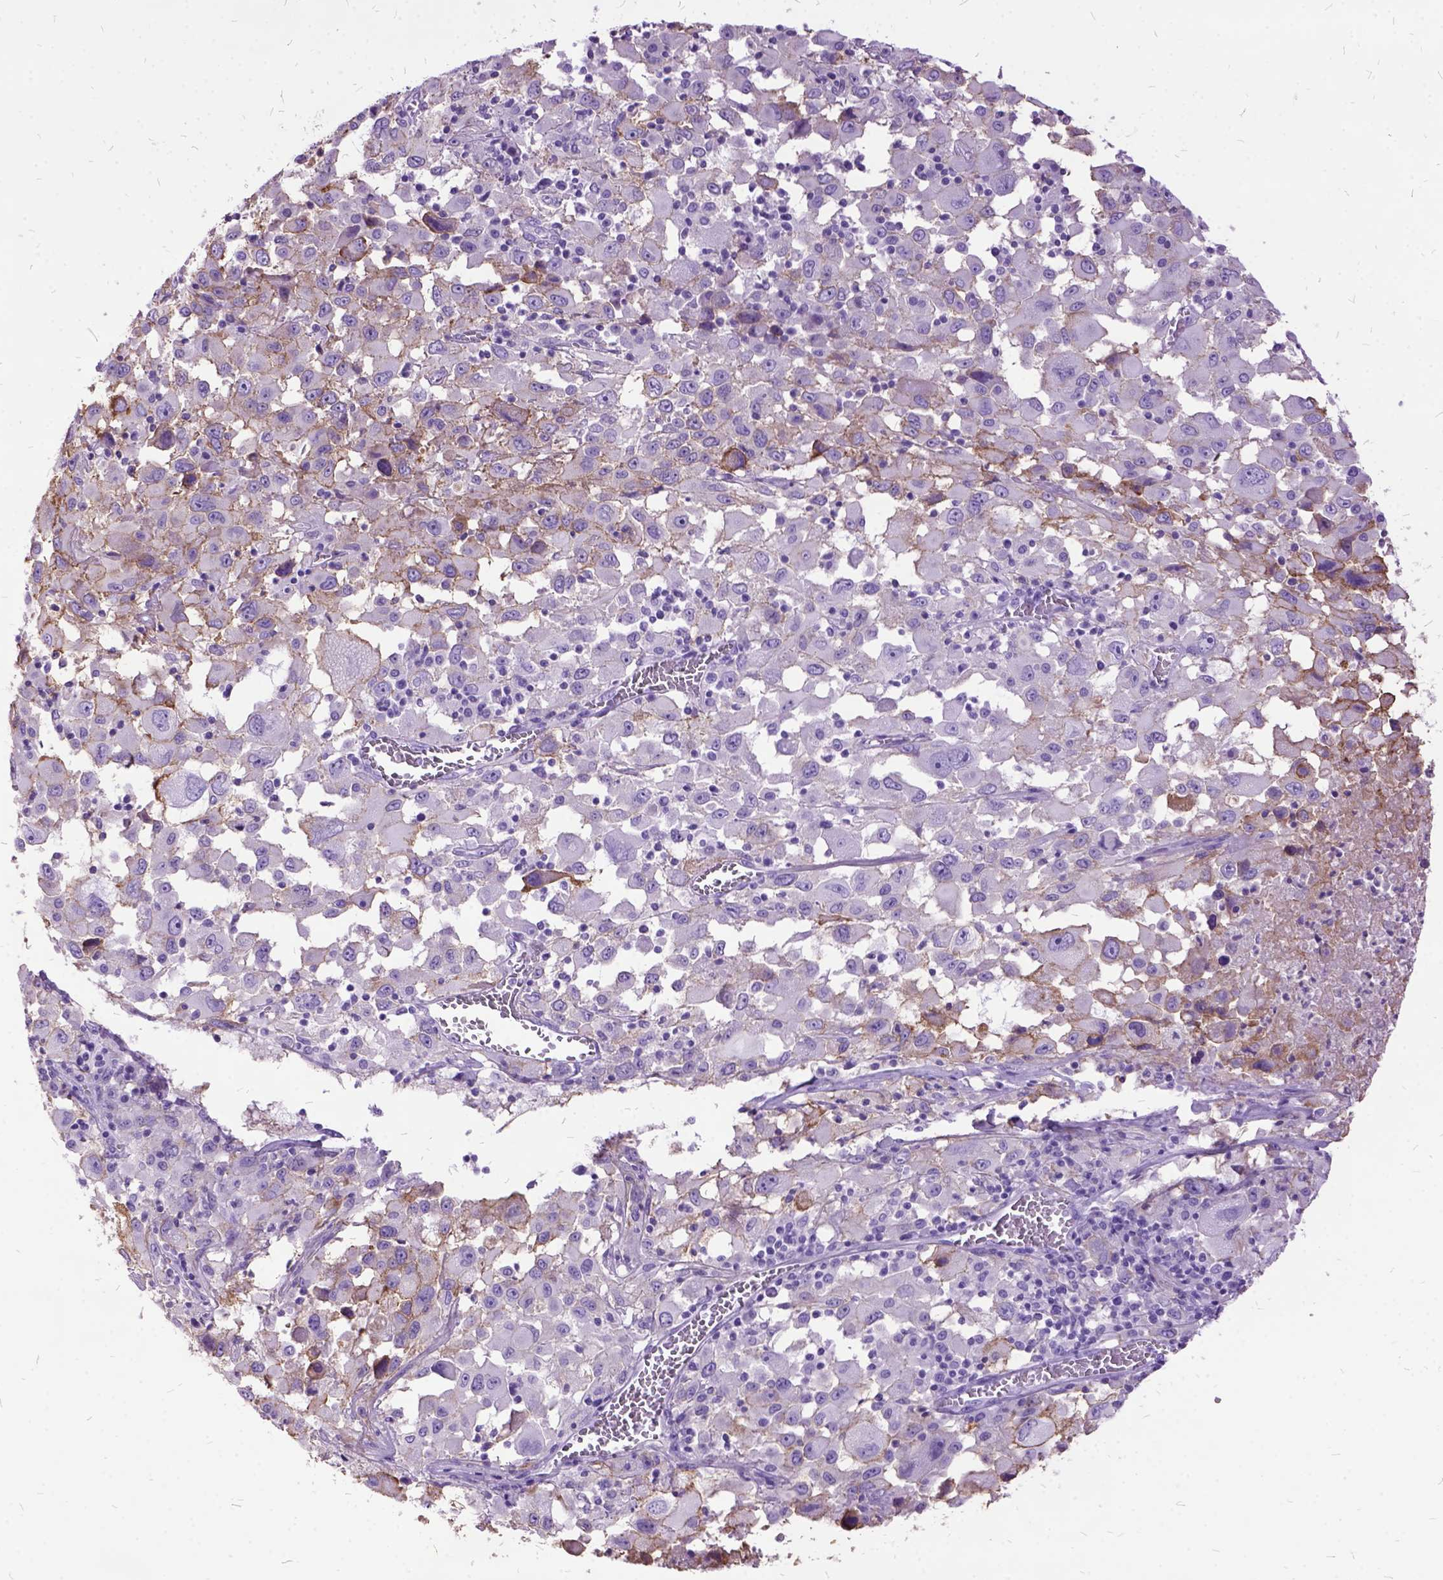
{"staining": {"intensity": "moderate", "quantity": "<25%", "location": "cytoplasmic/membranous"}, "tissue": "melanoma", "cell_type": "Tumor cells", "image_type": "cancer", "snomed": [{"axis": "morphology", "description": "Malignant melanoma, Metastatic site"}, {"axis": "topography", "description": "Soft tissue"}], "caption": "Moderate cytoplasmic/membranous expression is appreciated in approximately <25% of tumor cells in melanoma.", "gene": "MME", "patient": {"sex": "male", "age": 50}}